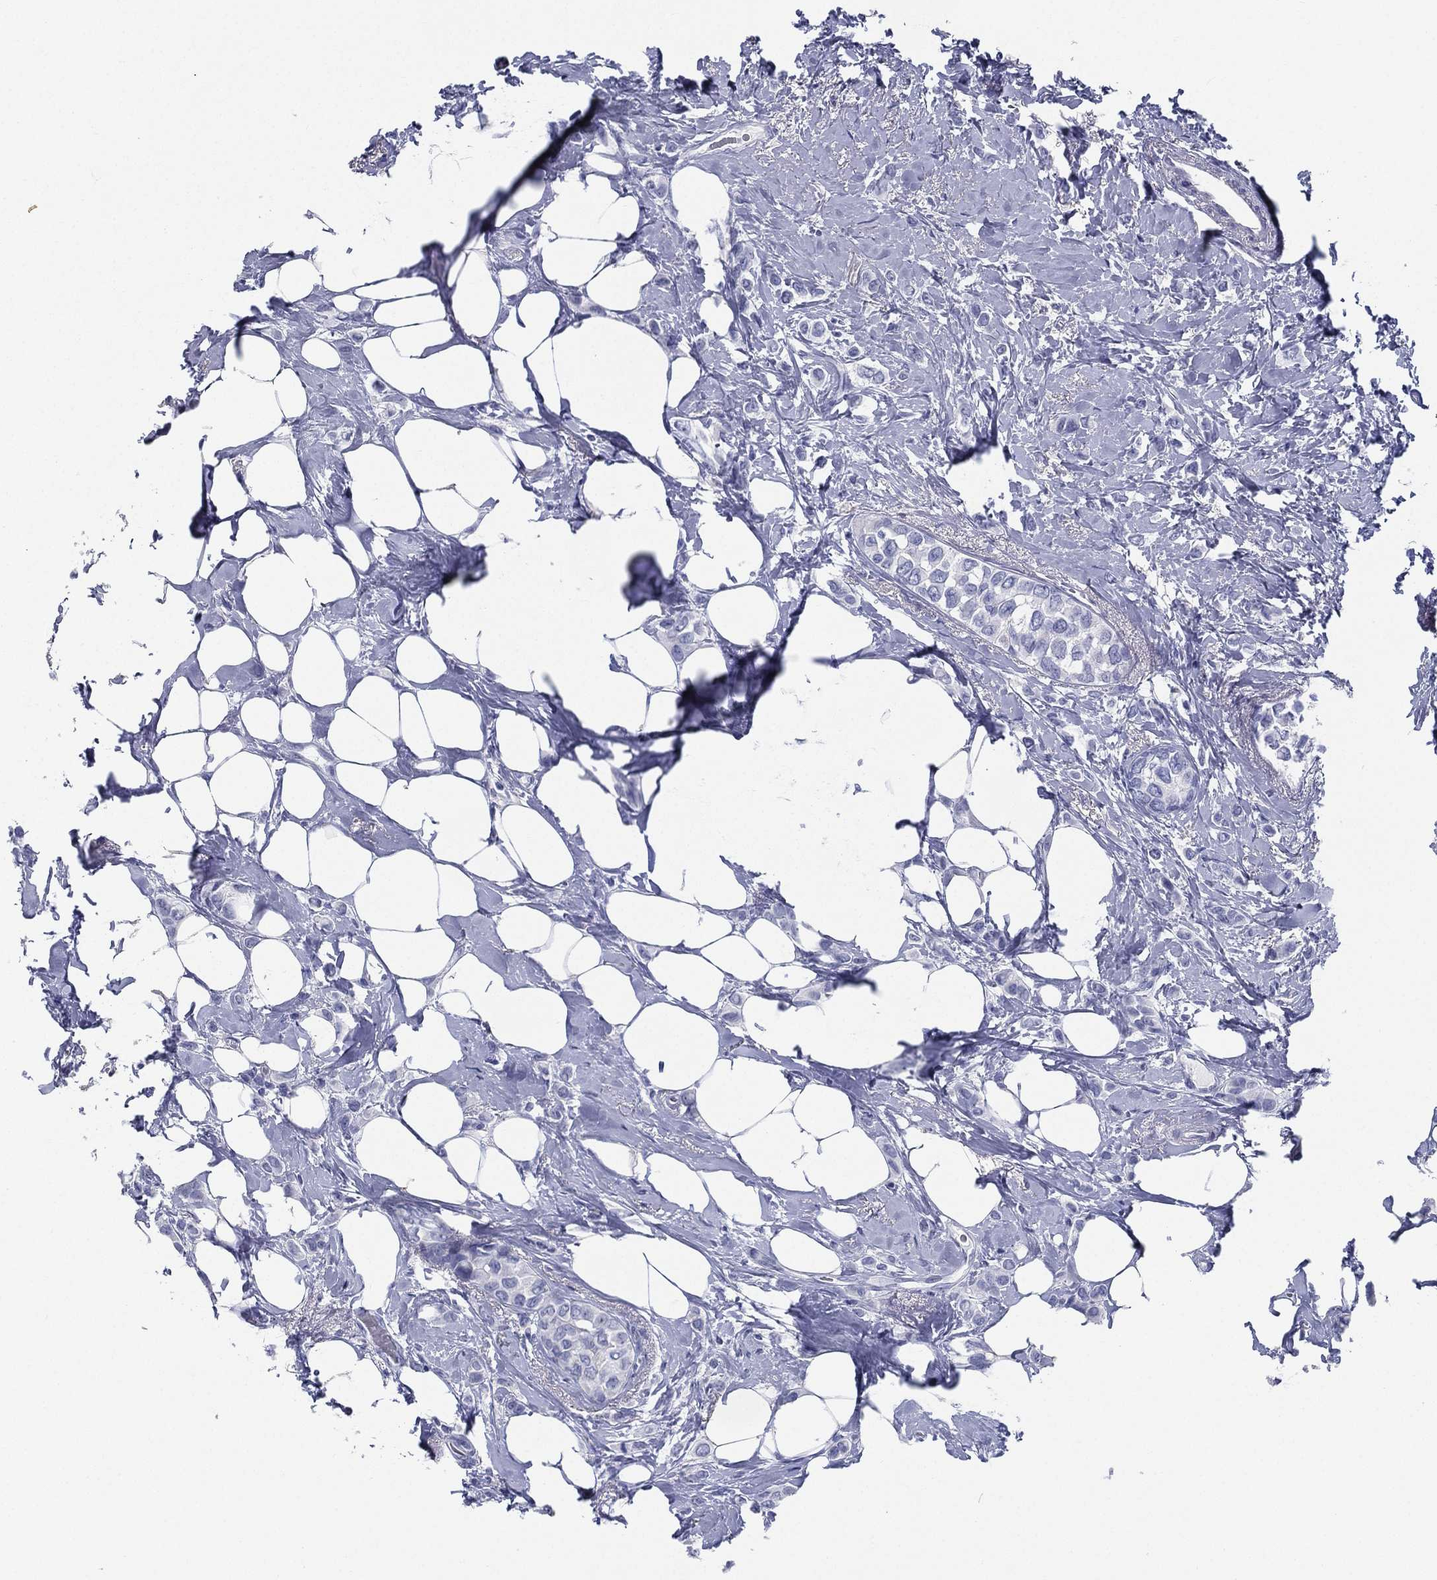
{"staining": {"intensity": "negative", "quantity": "none", "location": "none"}, "tissue": "breast cancer", "cell_type": "Tumor cells", "image_type": "cancer", "snomed": [{"axis": "morphology", "description": "Lobular carcinoma"}, {"axis": "topography", "description": "Breast"}], "caption": "Immunohistochemical staining of breast cancer (lobular carcinoma) reveals no significant staining in tumor cells. Nuclei are stained in blue.", "gene": "RSPH4A", "patient": {"sex": "female", "age": 66}}